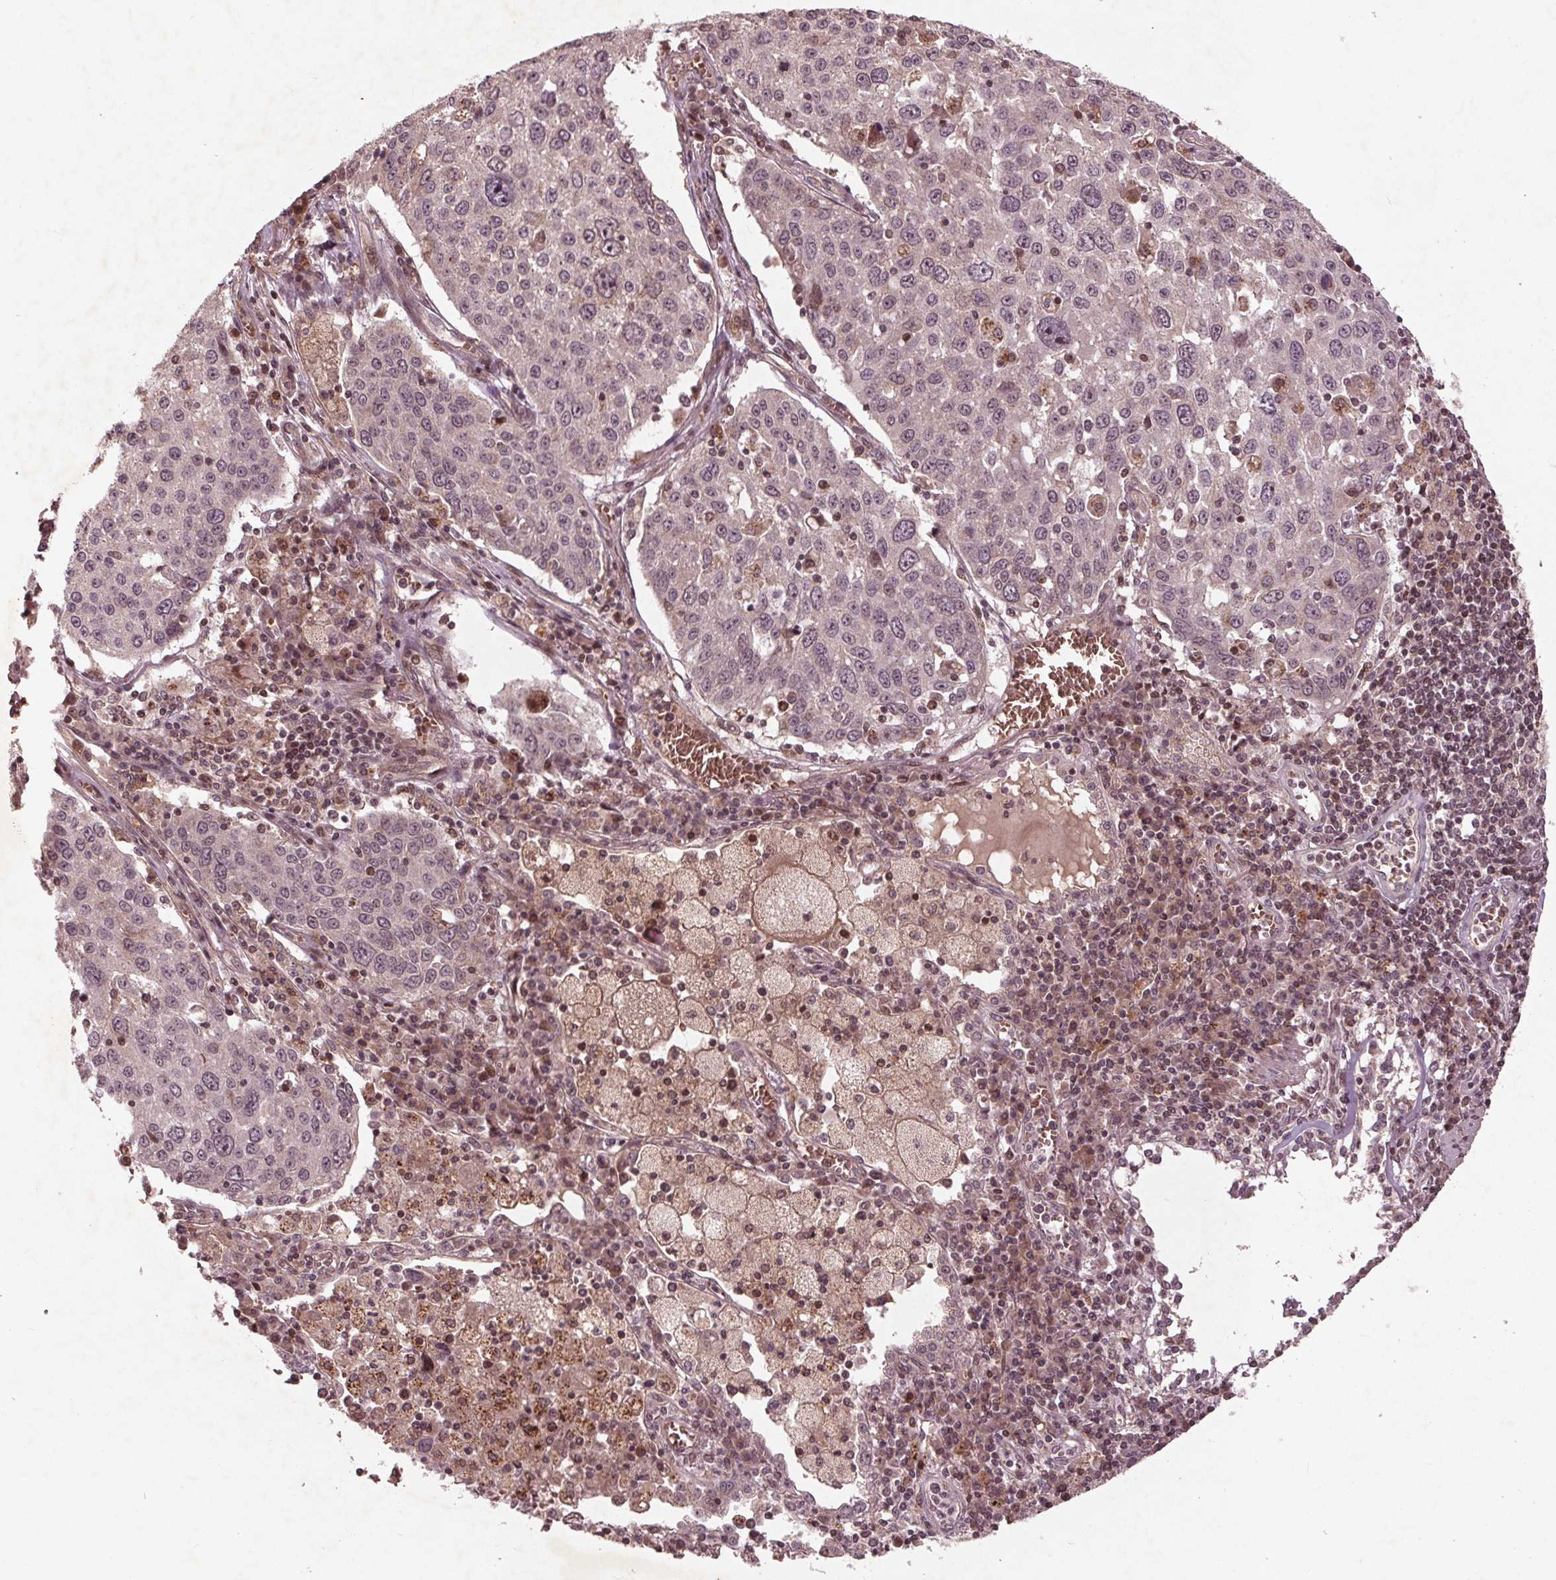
{"staining": {"intensity": "weak", "quantity": "<25%", "location": "nuclear"}, "tissue": "lung cancer", "cell_type": "Tumor cells", "image_type": "cancer", "snomed": [{"axis": "morphology", "description": "Squamous cell carcinoma, NOS"}, {"axis": "topography", "description": "Lung"}], "caption": "There is no significant staining in tumor cells of lung squamous cell carcinoma.", "gene": "CDKL4", "patient": {"sex": "male", "age": 65}}